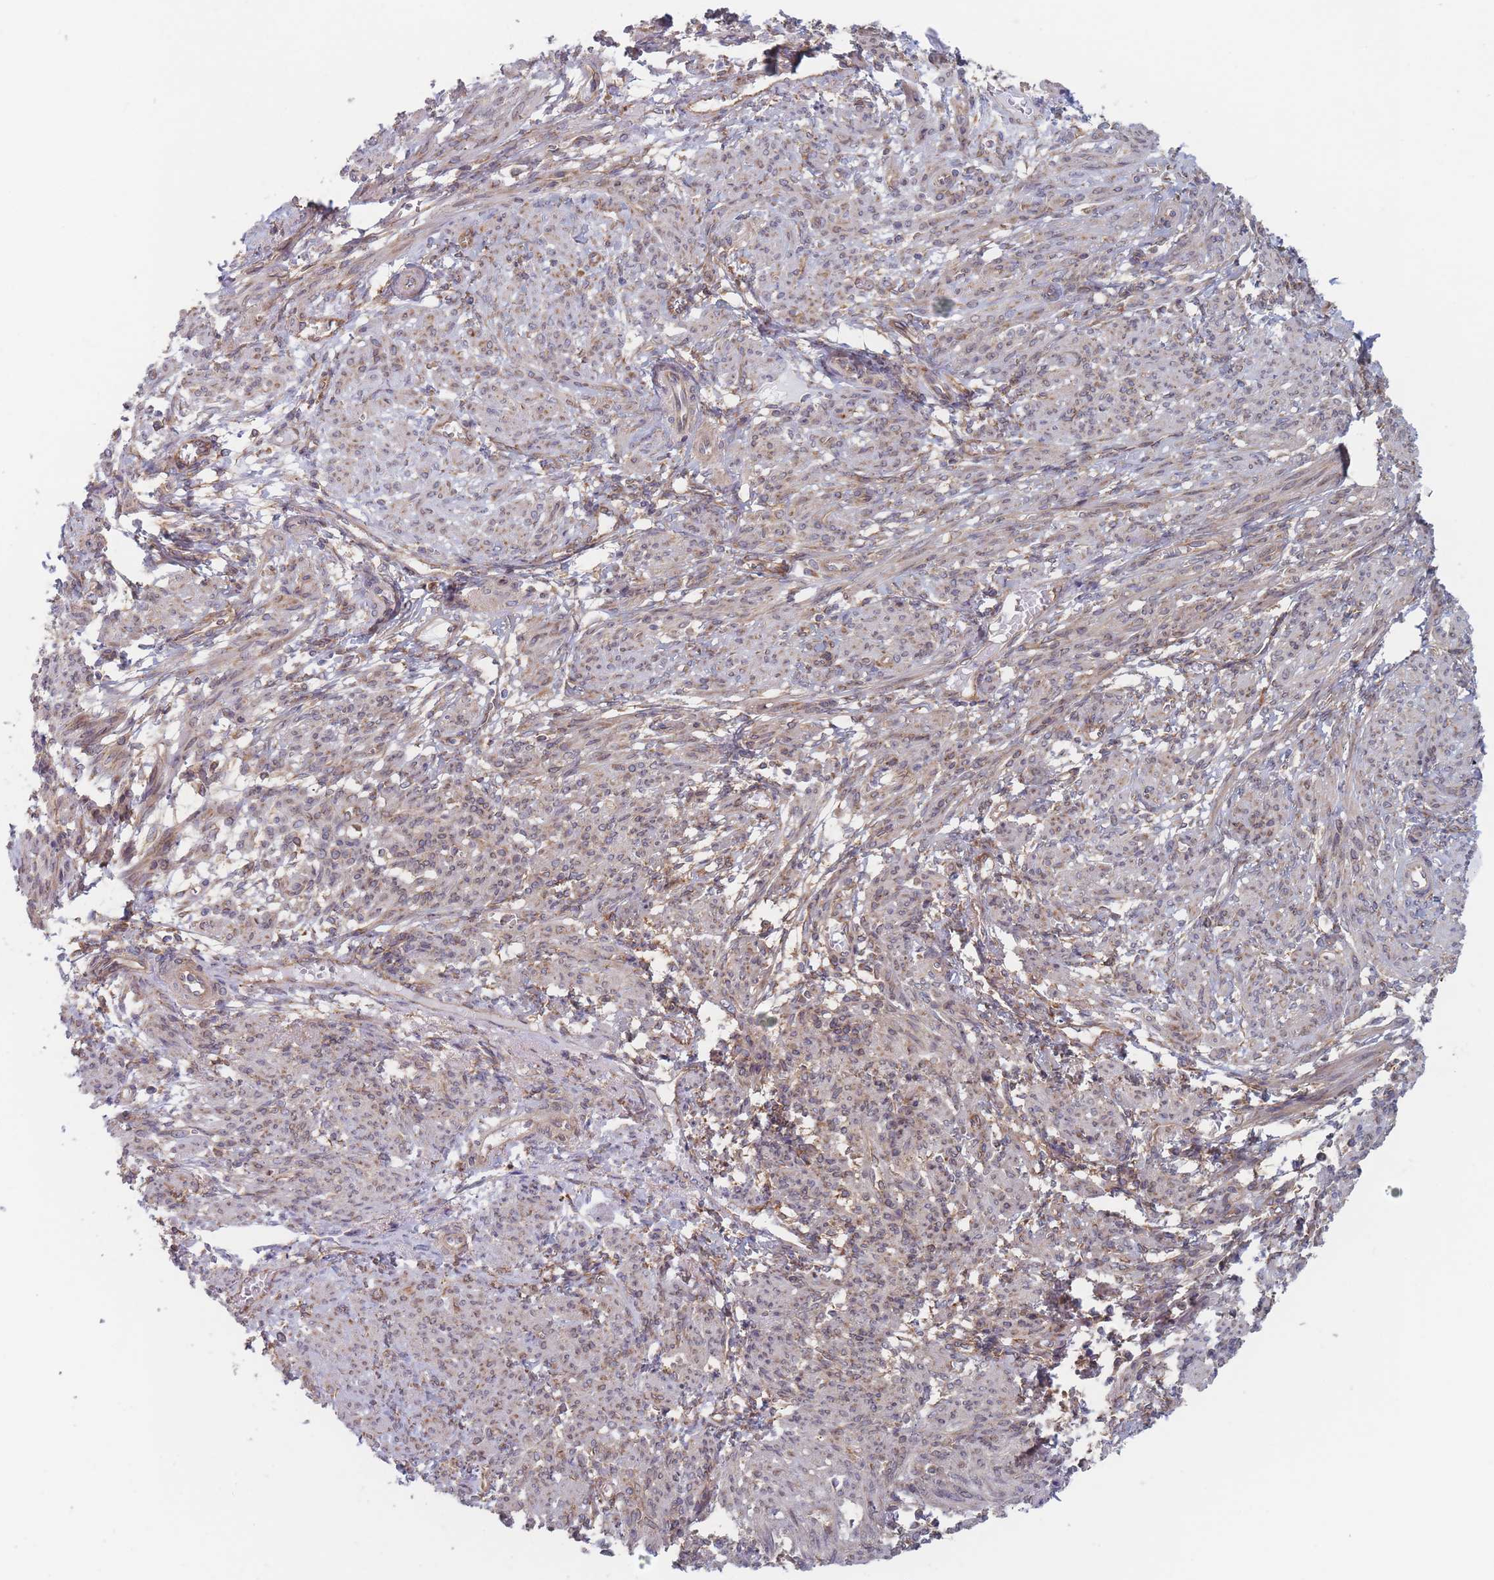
{"staining": {"intensity": "weak", "quantity": "25%-75%", "location": "cytoplasmic/membranous"}, "tissue": "smooth muscle", "cell_type": "Smooth muscle cells", "image_type": "normal", "snomed": [{"axis": "morphology", "description": "Normal tissue, NOS"}, {"axis": "topography", "description": "Smooth muscle"}], "caption": "DAB (3,3'-diaminobenzidine) immunohistochemical staining of benign human smooth muscle demonstrates weak cytoplasmic/membranous protein positivity in approximately 25%-75% of smooth muscle cells. The staining was performed using DAB (3,3'-diaminobenzidine) to visualize the protein expression in brown, while the nuclei were stained in blue with hematoxylin (Magnification: 20x).", "gene": "KDSR", "patient": {"sex": "female", "age": 39}}